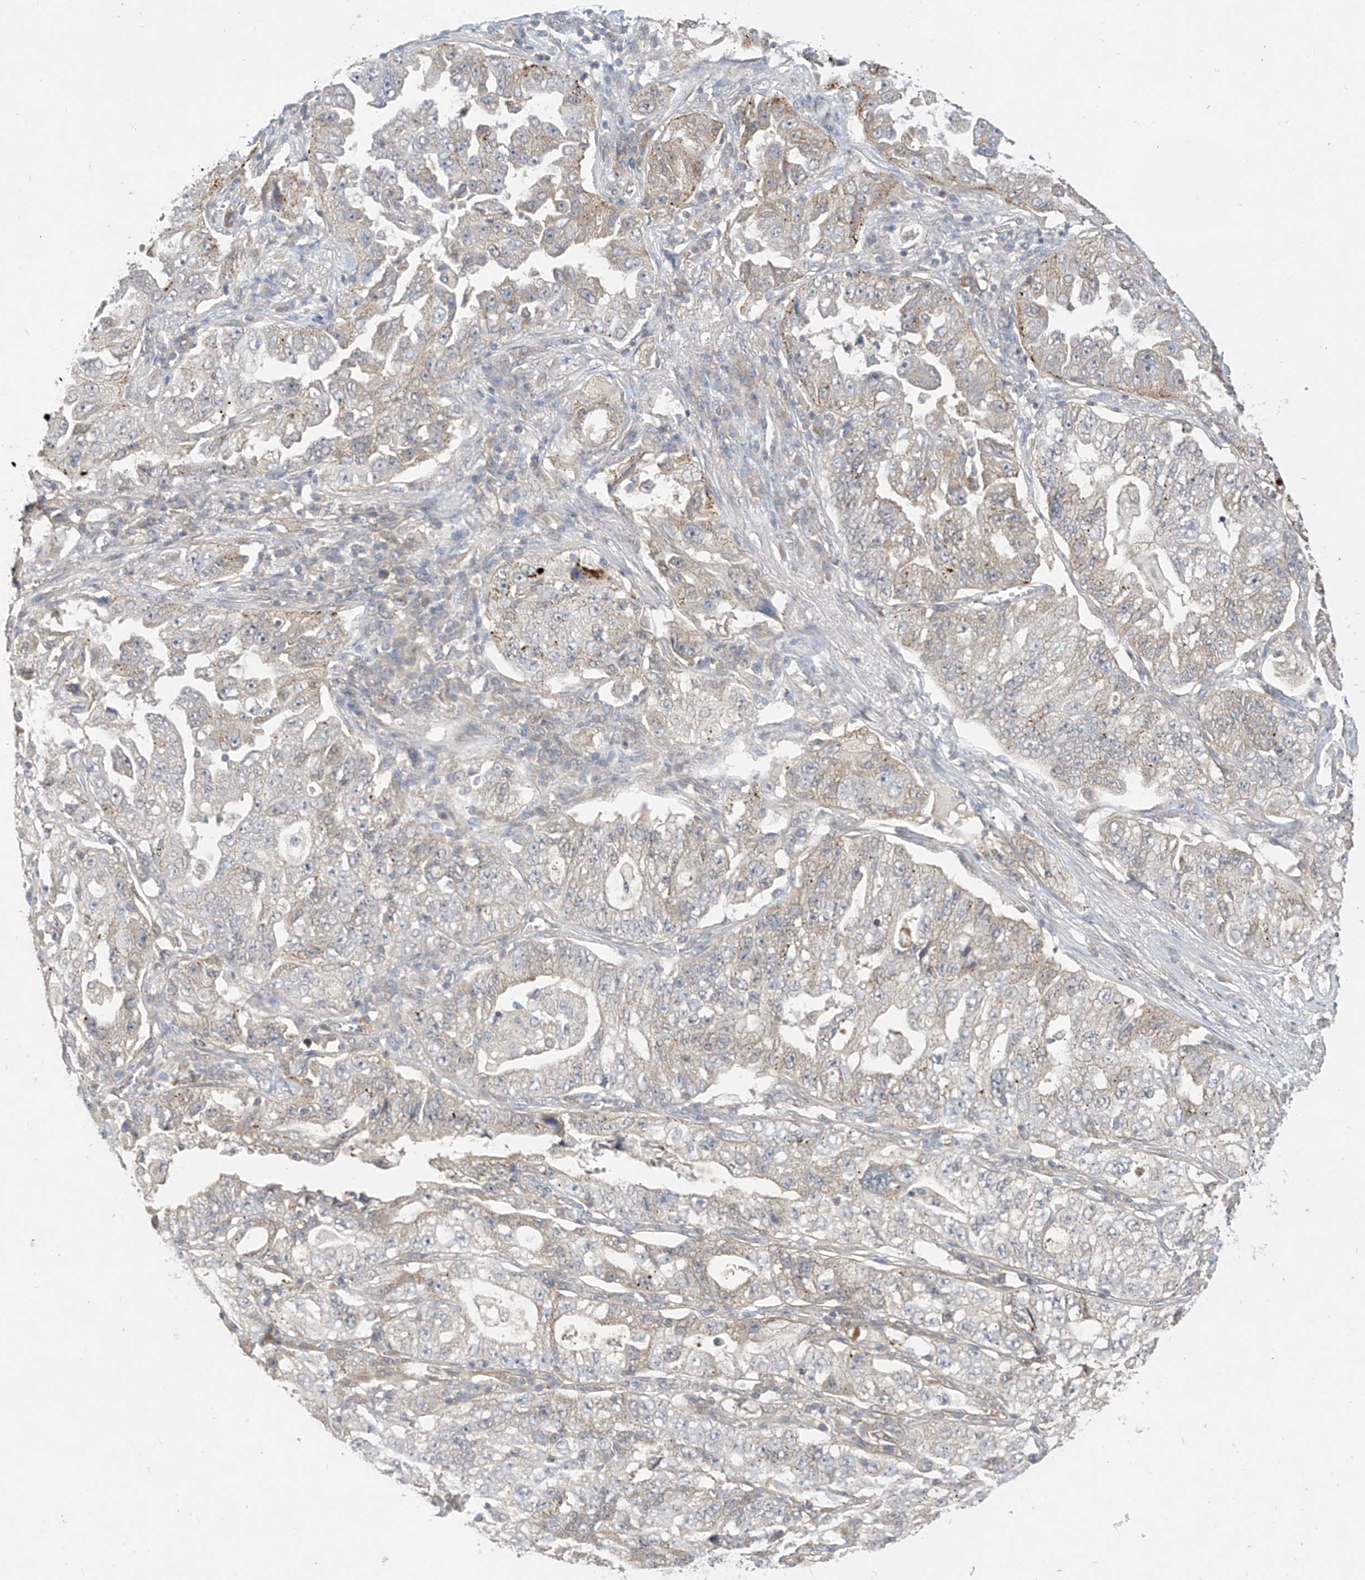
{"staining": {"intensity": "negative", "quantity": "none", "location": "none"}, "tissue": "lung cancer", "cell_type": "Tumor cells", "image_type": "cancer", "snomed": [{"axis": "morphology", "description": "Adenocarcinoma, NOS"}, {"axis": "topography", "description": "Lung"}], "caption": "Immunohistochemistry of lung cancer displays no expression in tumor cells.", "gene": "MRTFA", "patient": {"sex": "female", "age": 51}}